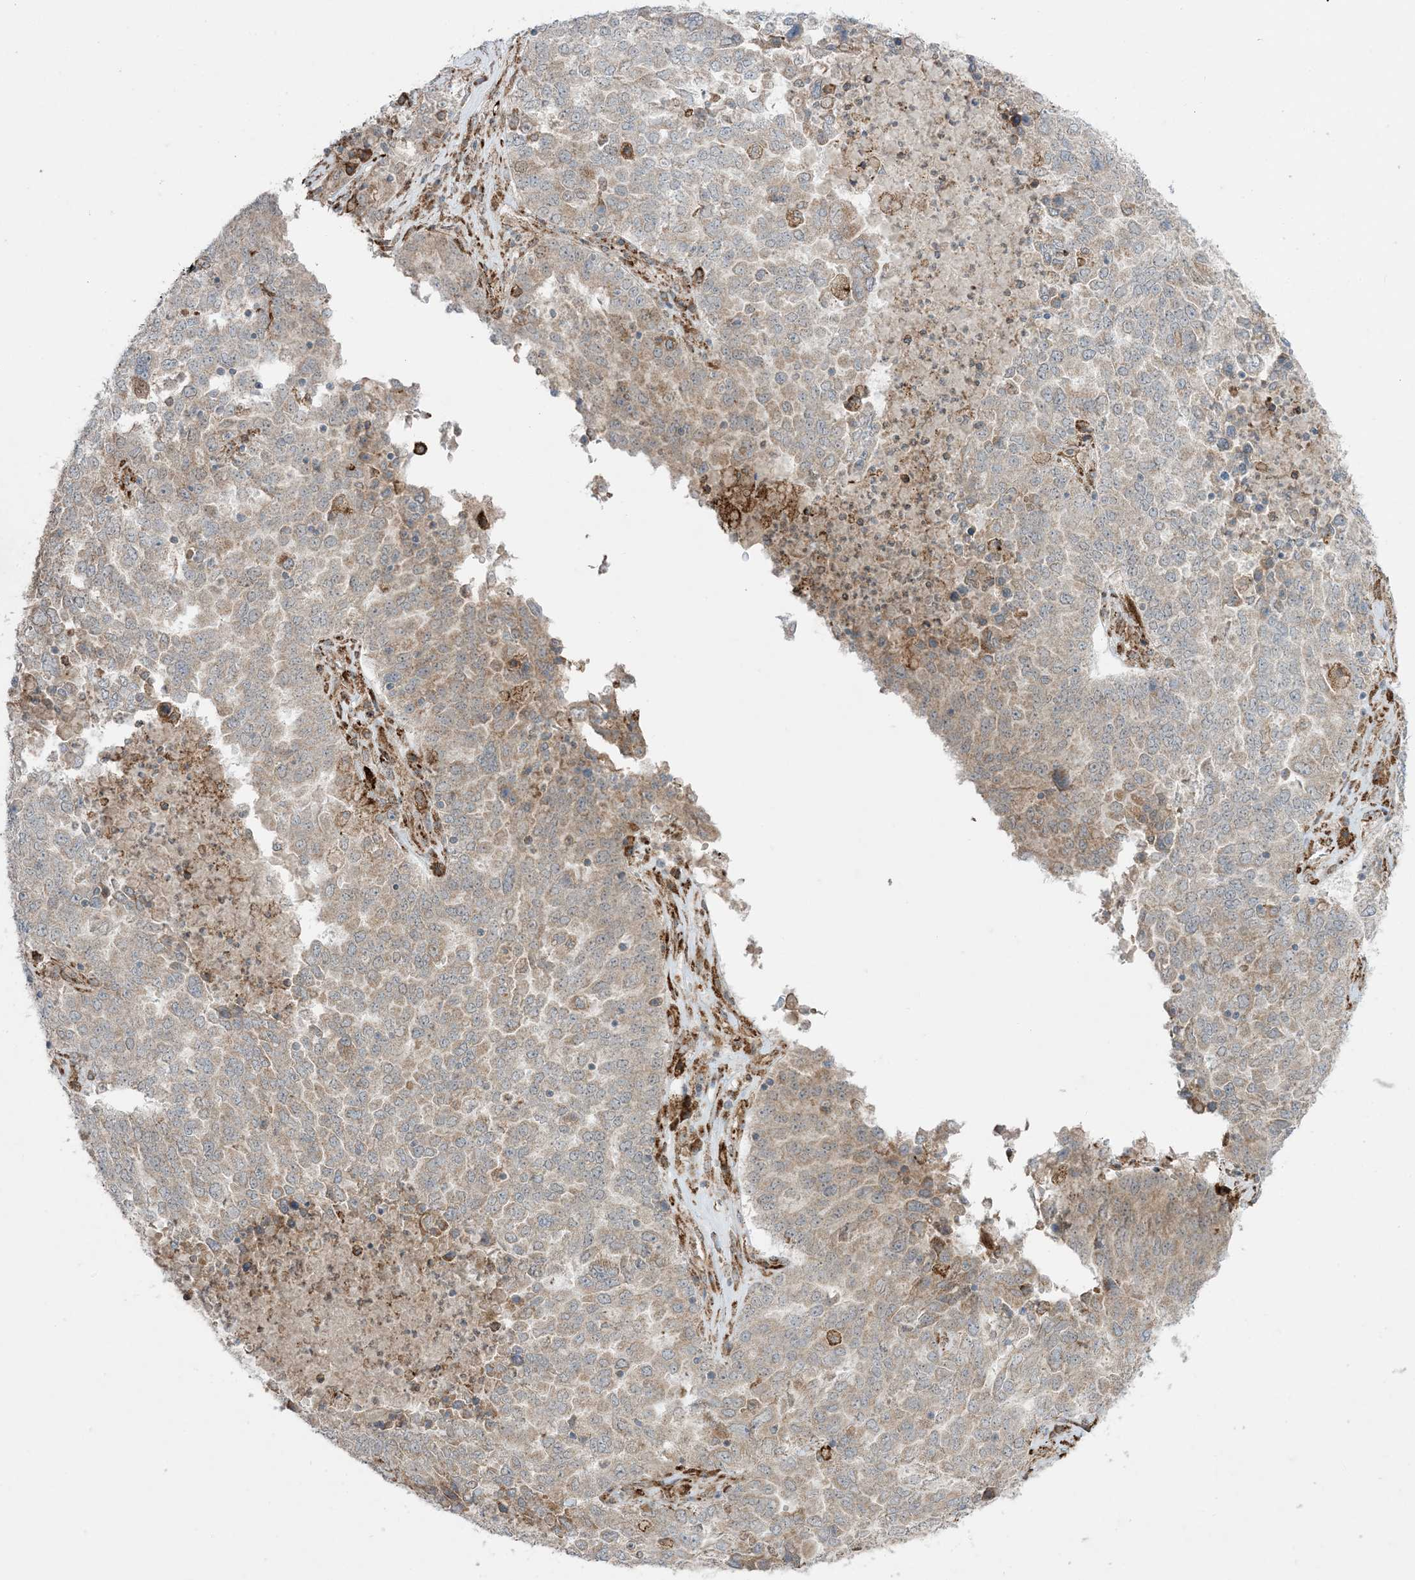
{"staining": {"intensity": "weak", "quantity": ">75%", "location": "cytoplasmic/membranous"}, "tissue": "ovarian cancer", "cell_type": "Tumor cells", "image_type": "cancer", "snomed": [{"axis": "morphology", "description": "Carcinoma, endometroid"}, {"axis": "topography", "description": "Ovary"}], "caption": "There is low levels of weak cytoplasmic/membranous positivity in tumor cells of endometroid carcinoma (ovarian), as demonstrated by immunohistochemical staining (brown color).", "gene": "ODC1", "patient": {"sex": "female", "age": 62}}